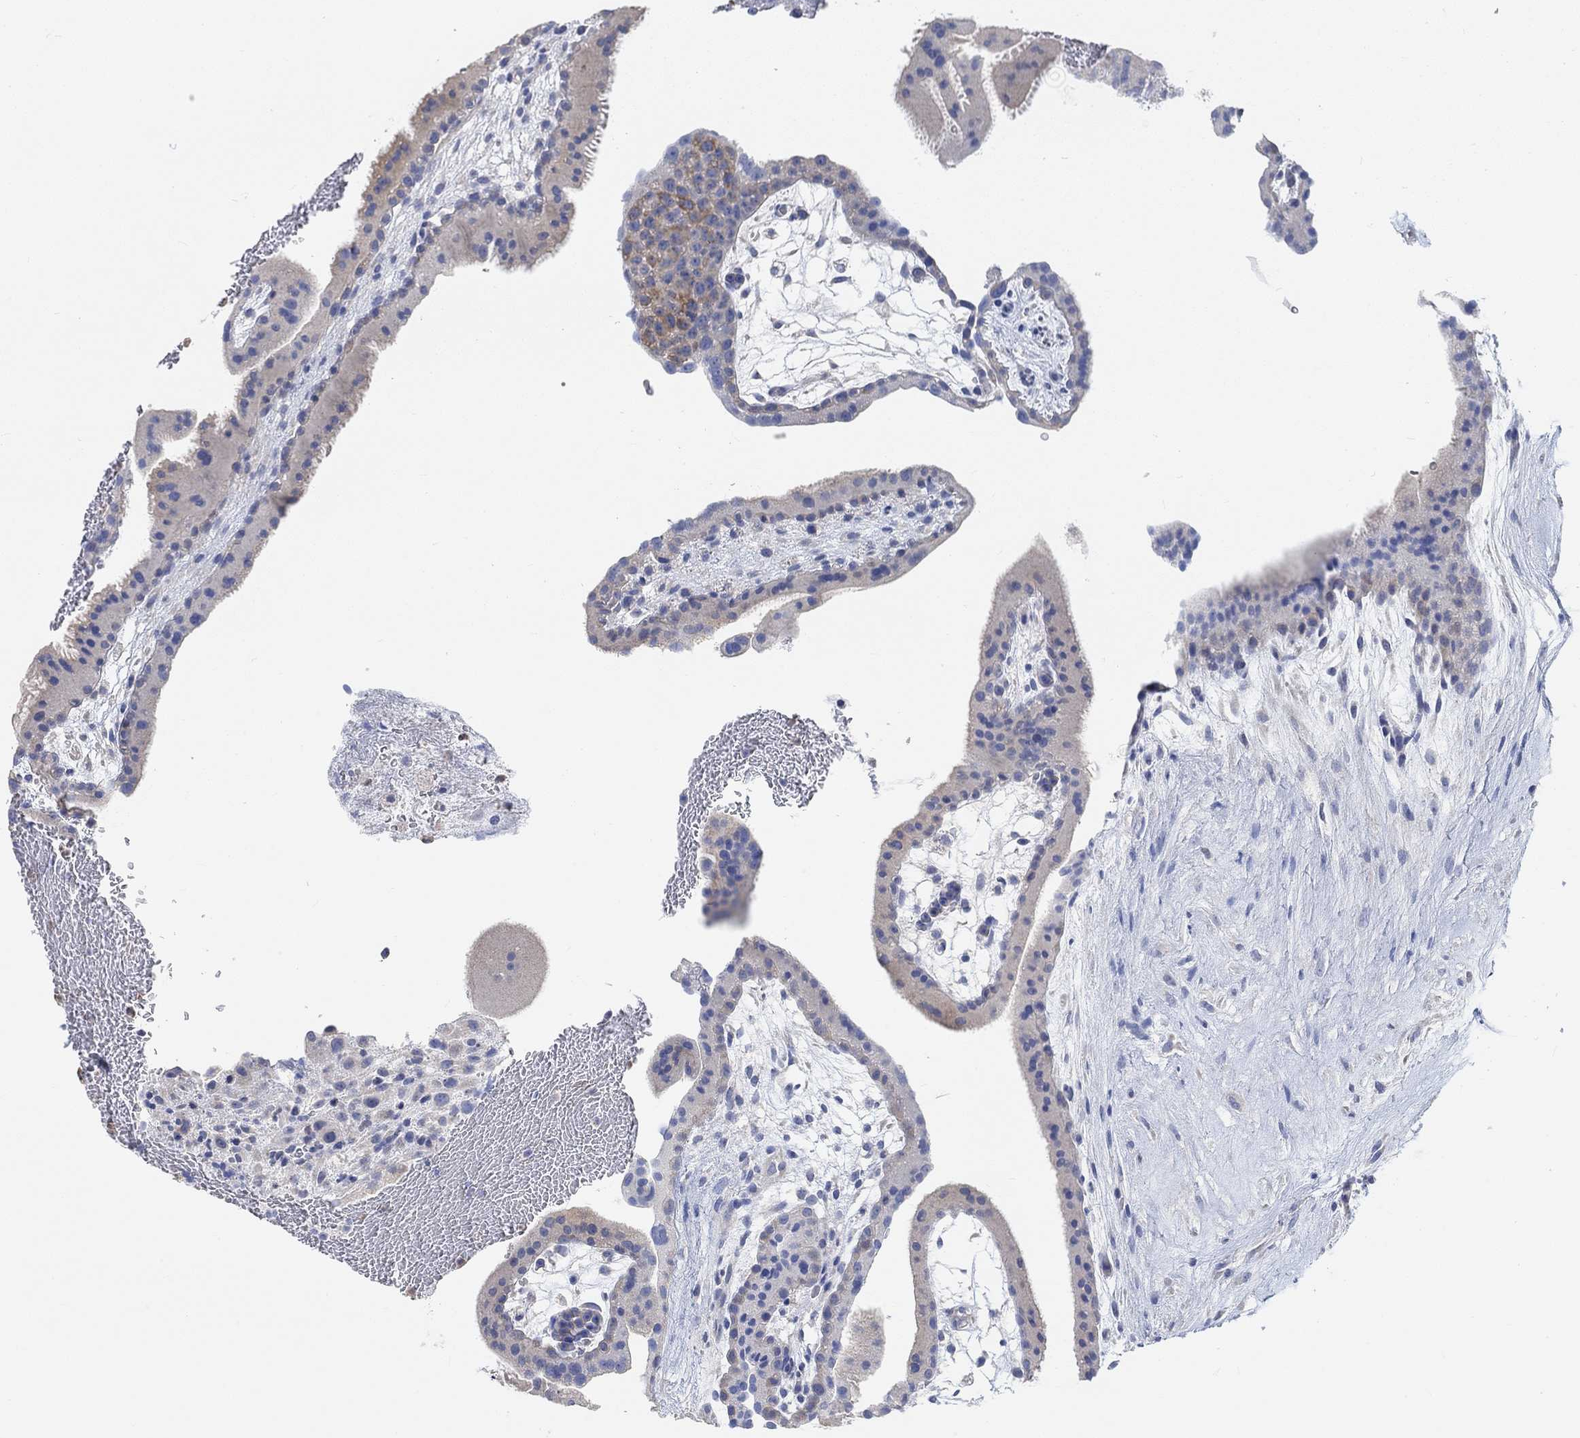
{"staining": {"intensity": "negative", "quantity": "none", "location": "none"}, "tissue": "placenta", "cell_type": "Decidual cells", "image_type": "normal", "snomed": [{"axis": "morphology", "description": "Normal tissue, NOS"}, {"axis": "topography", "description": "Placenta"}], "caption": "Image shows no significant protein staining in decidual cells of benign placenta.", "gene": "NLRP14", "patient": {"sex": "female", "age": 19}}